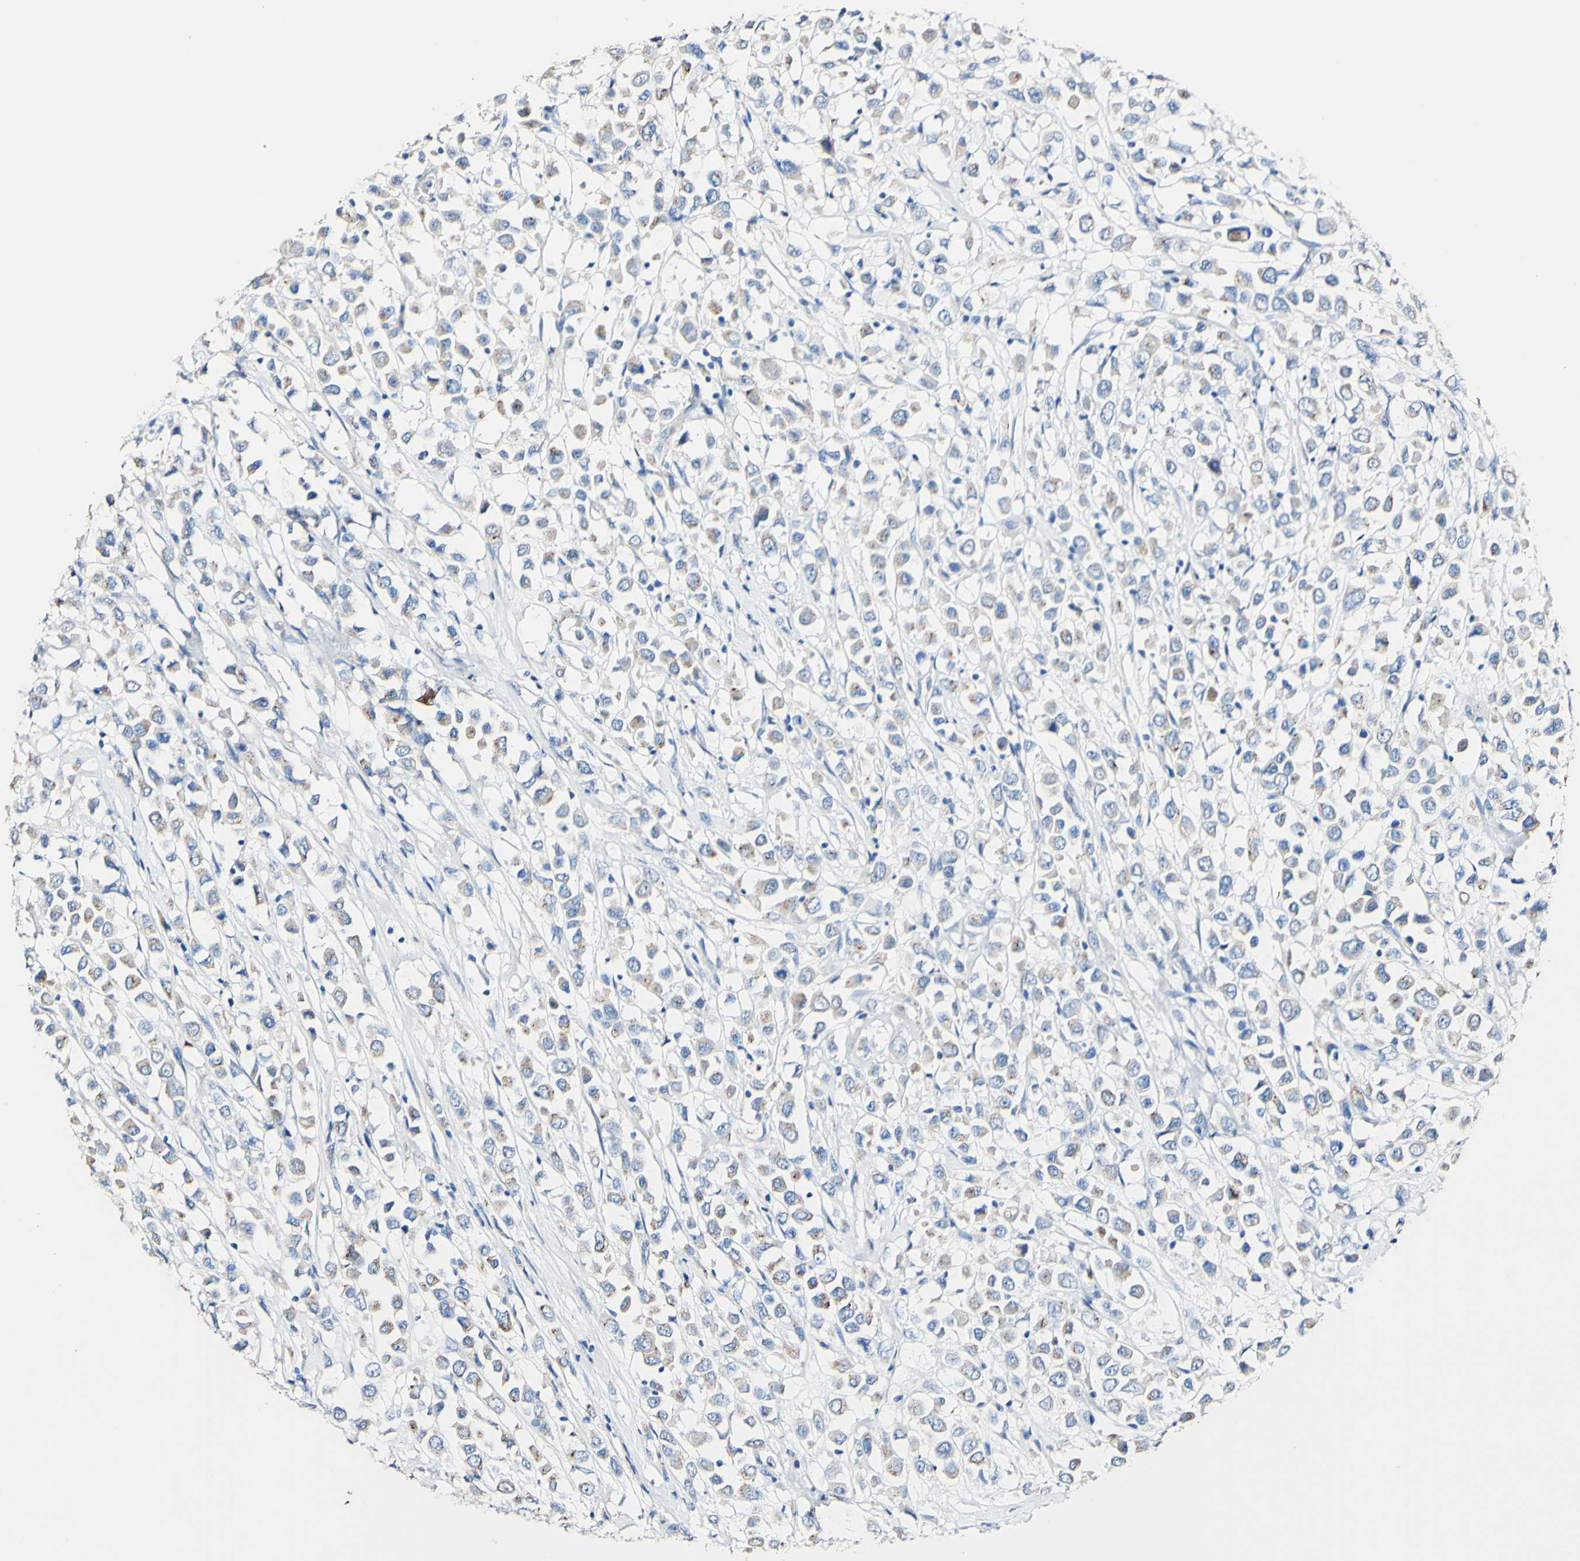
{"staining": {"intensity": "moderate", "quantity": "<25%", "location": "cytoplasmic/membranous"}, "tissue": "breast cancer", "cell_type": "Tumor cells", "image_type": "cancer", "snomed": [{"axis": "morphology", "description": "Duct carcinoma"}, {"axis": "topography", "description": "Breast"}], "caption": "Immunohistochemistry (IHC) micrograph of neoplastic tissue: human breast cancer stained using IHC exhibits low levels of moderate protein expression localized specifically in the cytoplasmic/membranous of tumor cells, appearing as a cytoplasmic/membranous brown color.", "gene": "DSC2", "patient": {"sex": "female", "age": 61}}